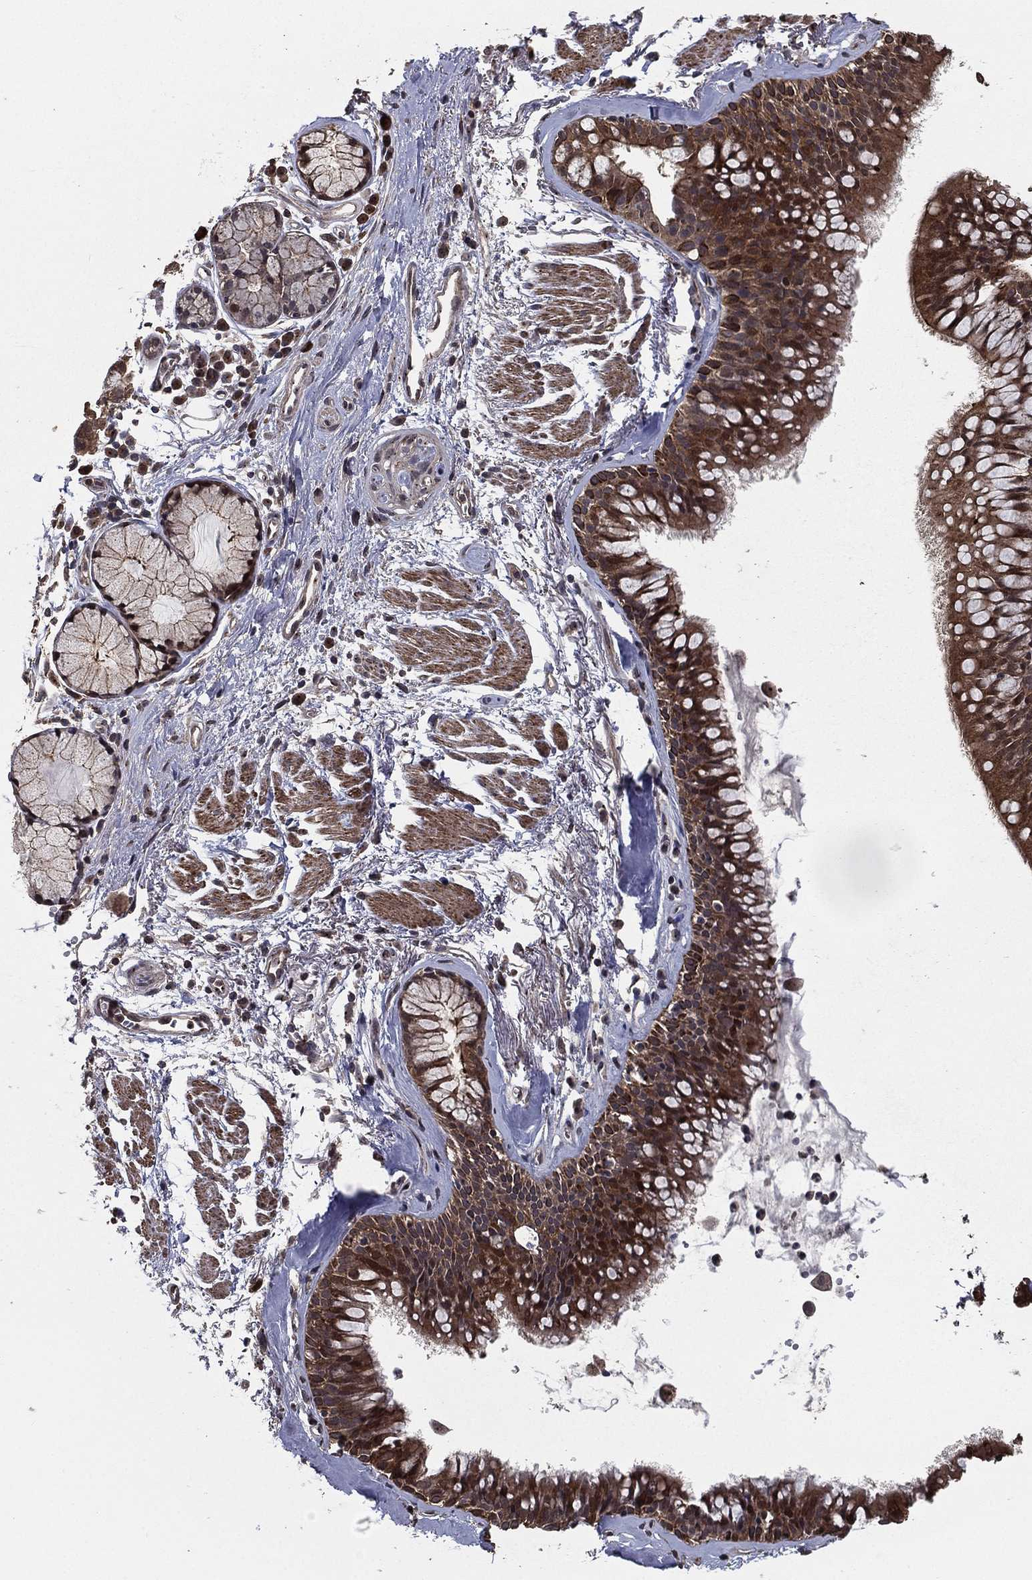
{"staining": {"intensity": "strong", "quantity": ">75%", "location": "cytoplasmic/membranous"}, "tissue": "bronchus", "cell_type": "Respiratory epithelial cells", "image_type": "normal", "snomed": [{"axis": "morphology", "description": "Normal tissue, NOS"}, {"axis": "morphology", "description": "Squamous cell carcinoma, NOS"}, {"axis": "topography", "description": "Cartilage tissue"}, {"axis": "topography", "description": "Bronchus"}], "caption": "Immunohistochemistry (IHC) staining of normal bronchus, which demonstrates high levels of strong cytoplasmic/membranous staining in approximately >75% of respiratory epithelial cells indicating strong cytoplasmic/membranous protein staining. The staining was performed using DAB (brown) for protein detection and nuclei were counterstained in hematoxylin (blue).", "gene": "PCNT", "patient": {"sex": "male", "age": 72}}